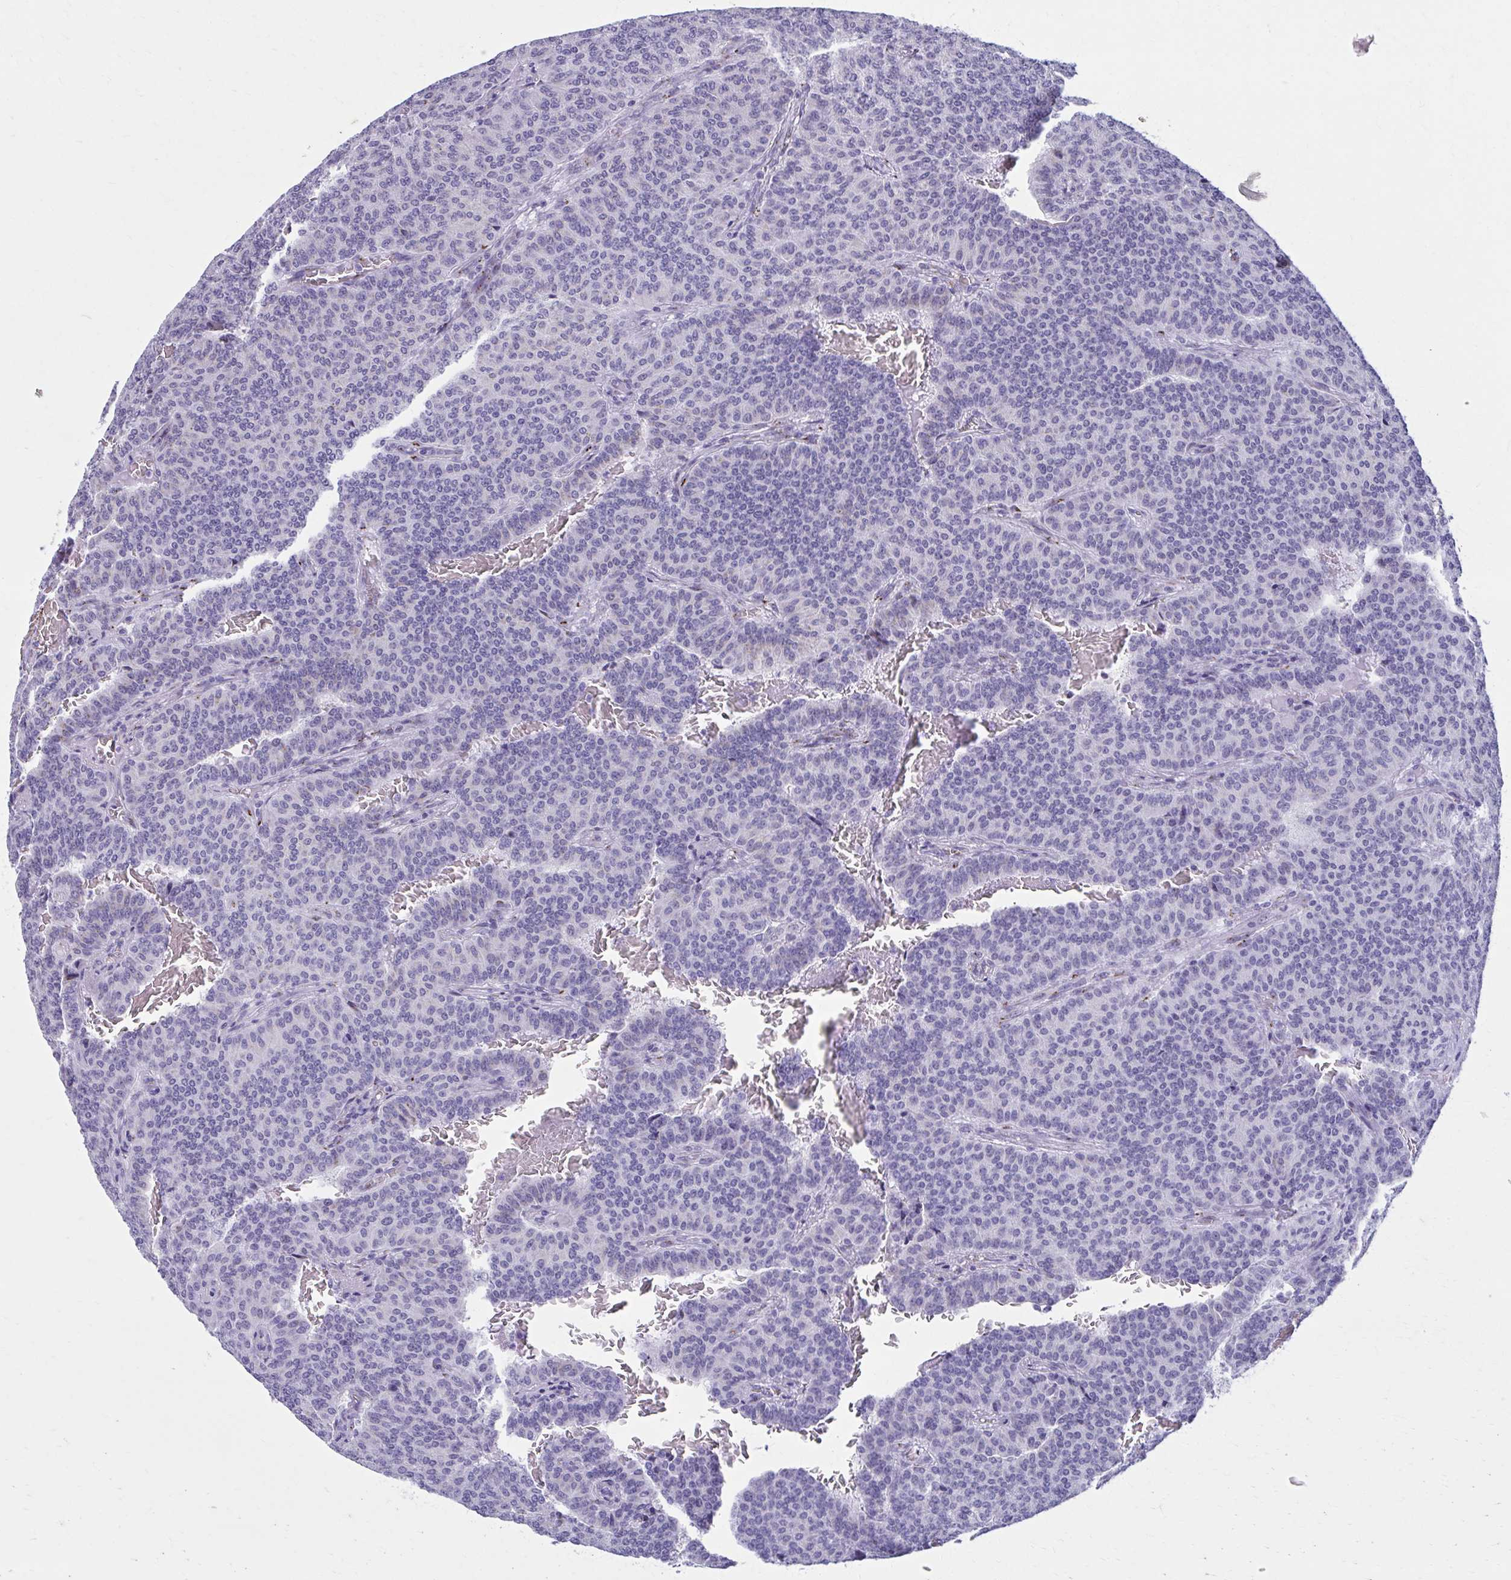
{"staining": {"intensity": "negative", "quantity": "none", "location": "none"}, "tissue": "carcinoid", "cell_type": "Tumor cells", "image_type": "cancer", "snomed": [{"axis": "morphology", "description": "Carcinoid, malignant, NOS"}, {"axis": "topography", "description": "Lung"}], "caption": "IHC histopathology image of carcinoid stained for a protein (brown), which shows no staining in tumor cells.", "gene": "ZNF682", "patient": {"sex": "male", "age": 61}}